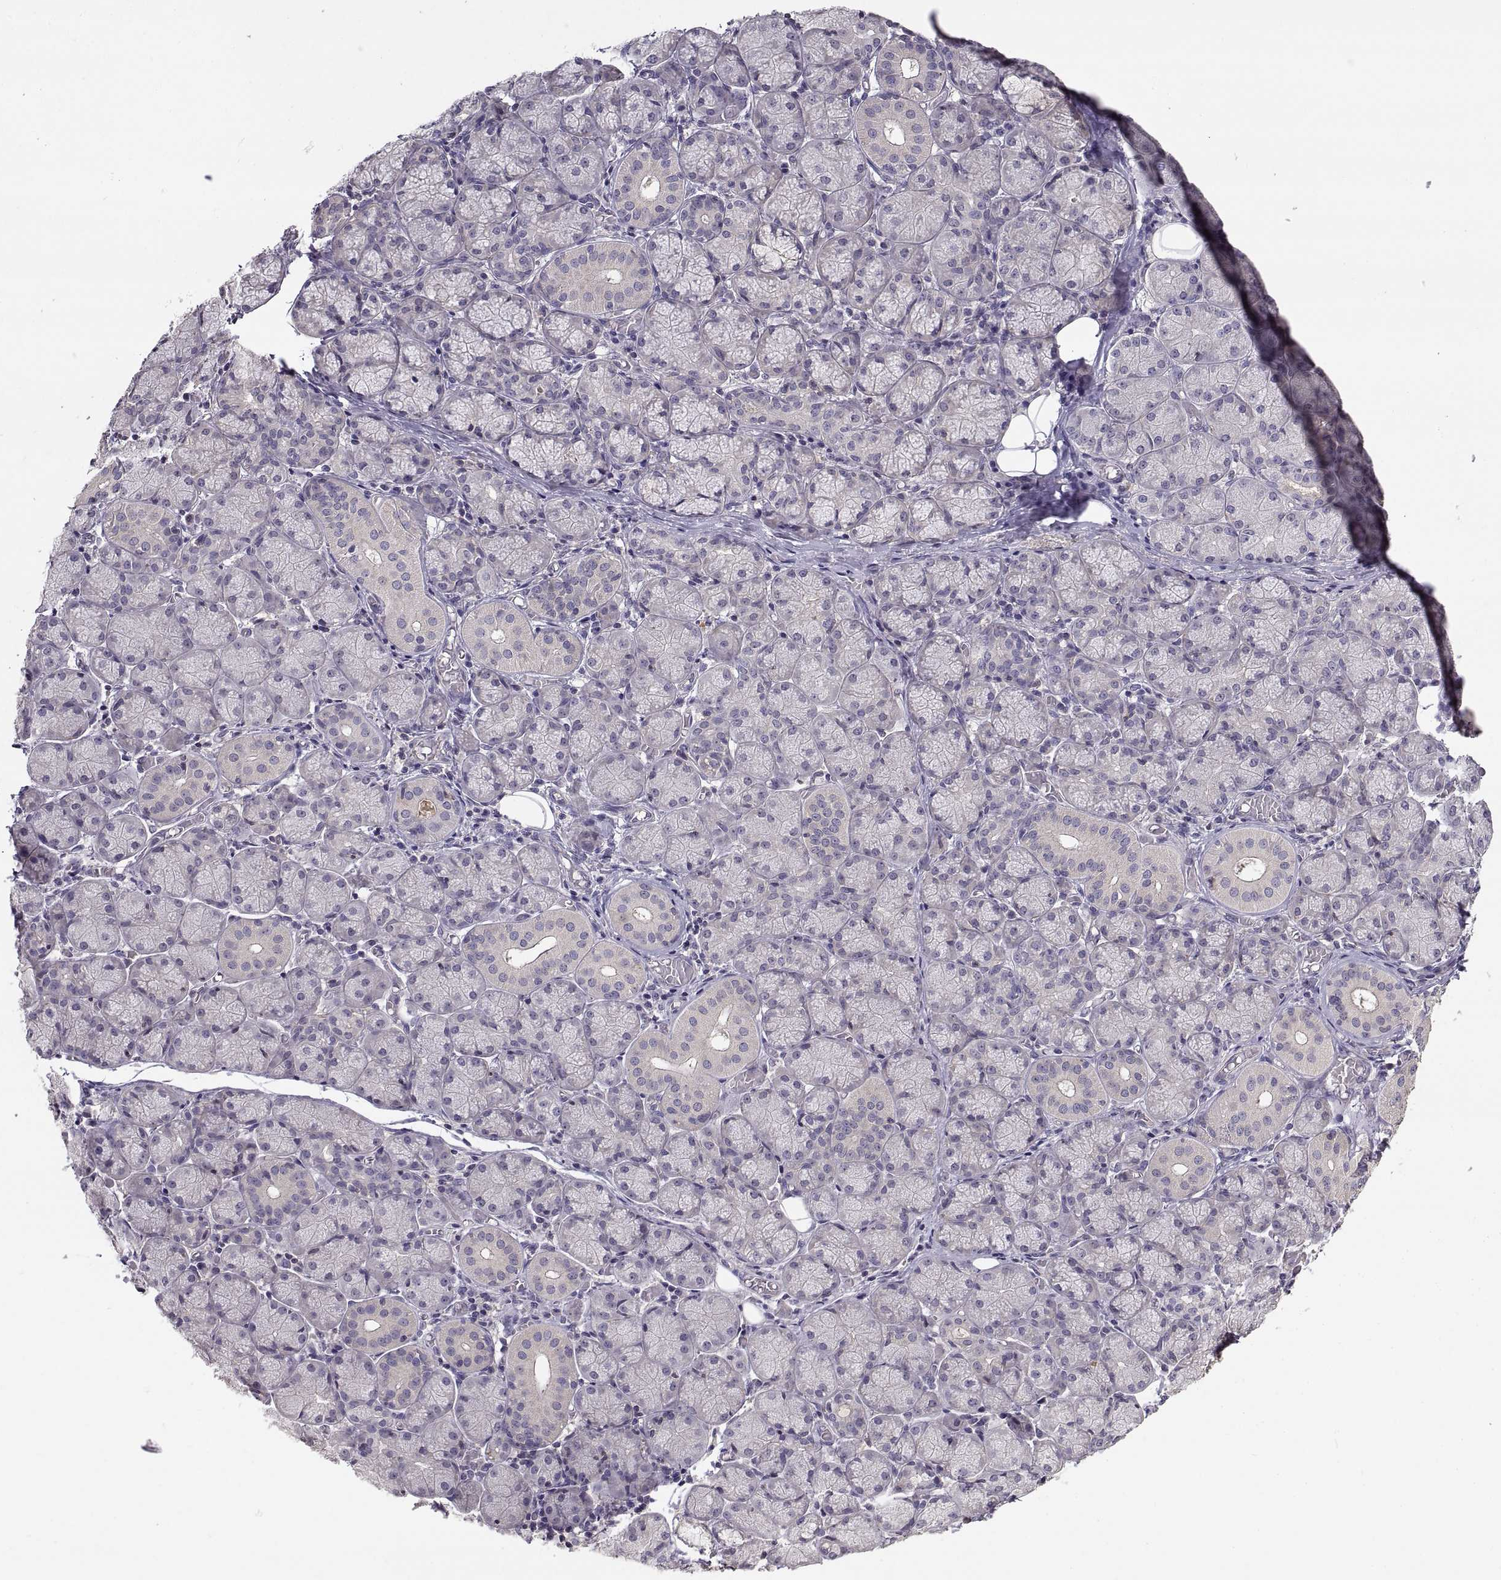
{"staining": {"intensity": "negative", "quantity": "none", "location": "none"}, "tissue": "salivary gland", "cell_type": "Glandular cells", "image_type": "normal", "snomed": [{"axis": "morphology", "description": "Normal tissue, NOS"}, {"axis": "topography", "description": "Salivary gland"}, {"axis": "topography", "description": "Peripheral nerve tissue"}], "caption": "IHC of normal human salivary gland reveals no staining in glandular cells.", "gene": "NMNAT2", "patient": {"sex": "female", "age": 24}}